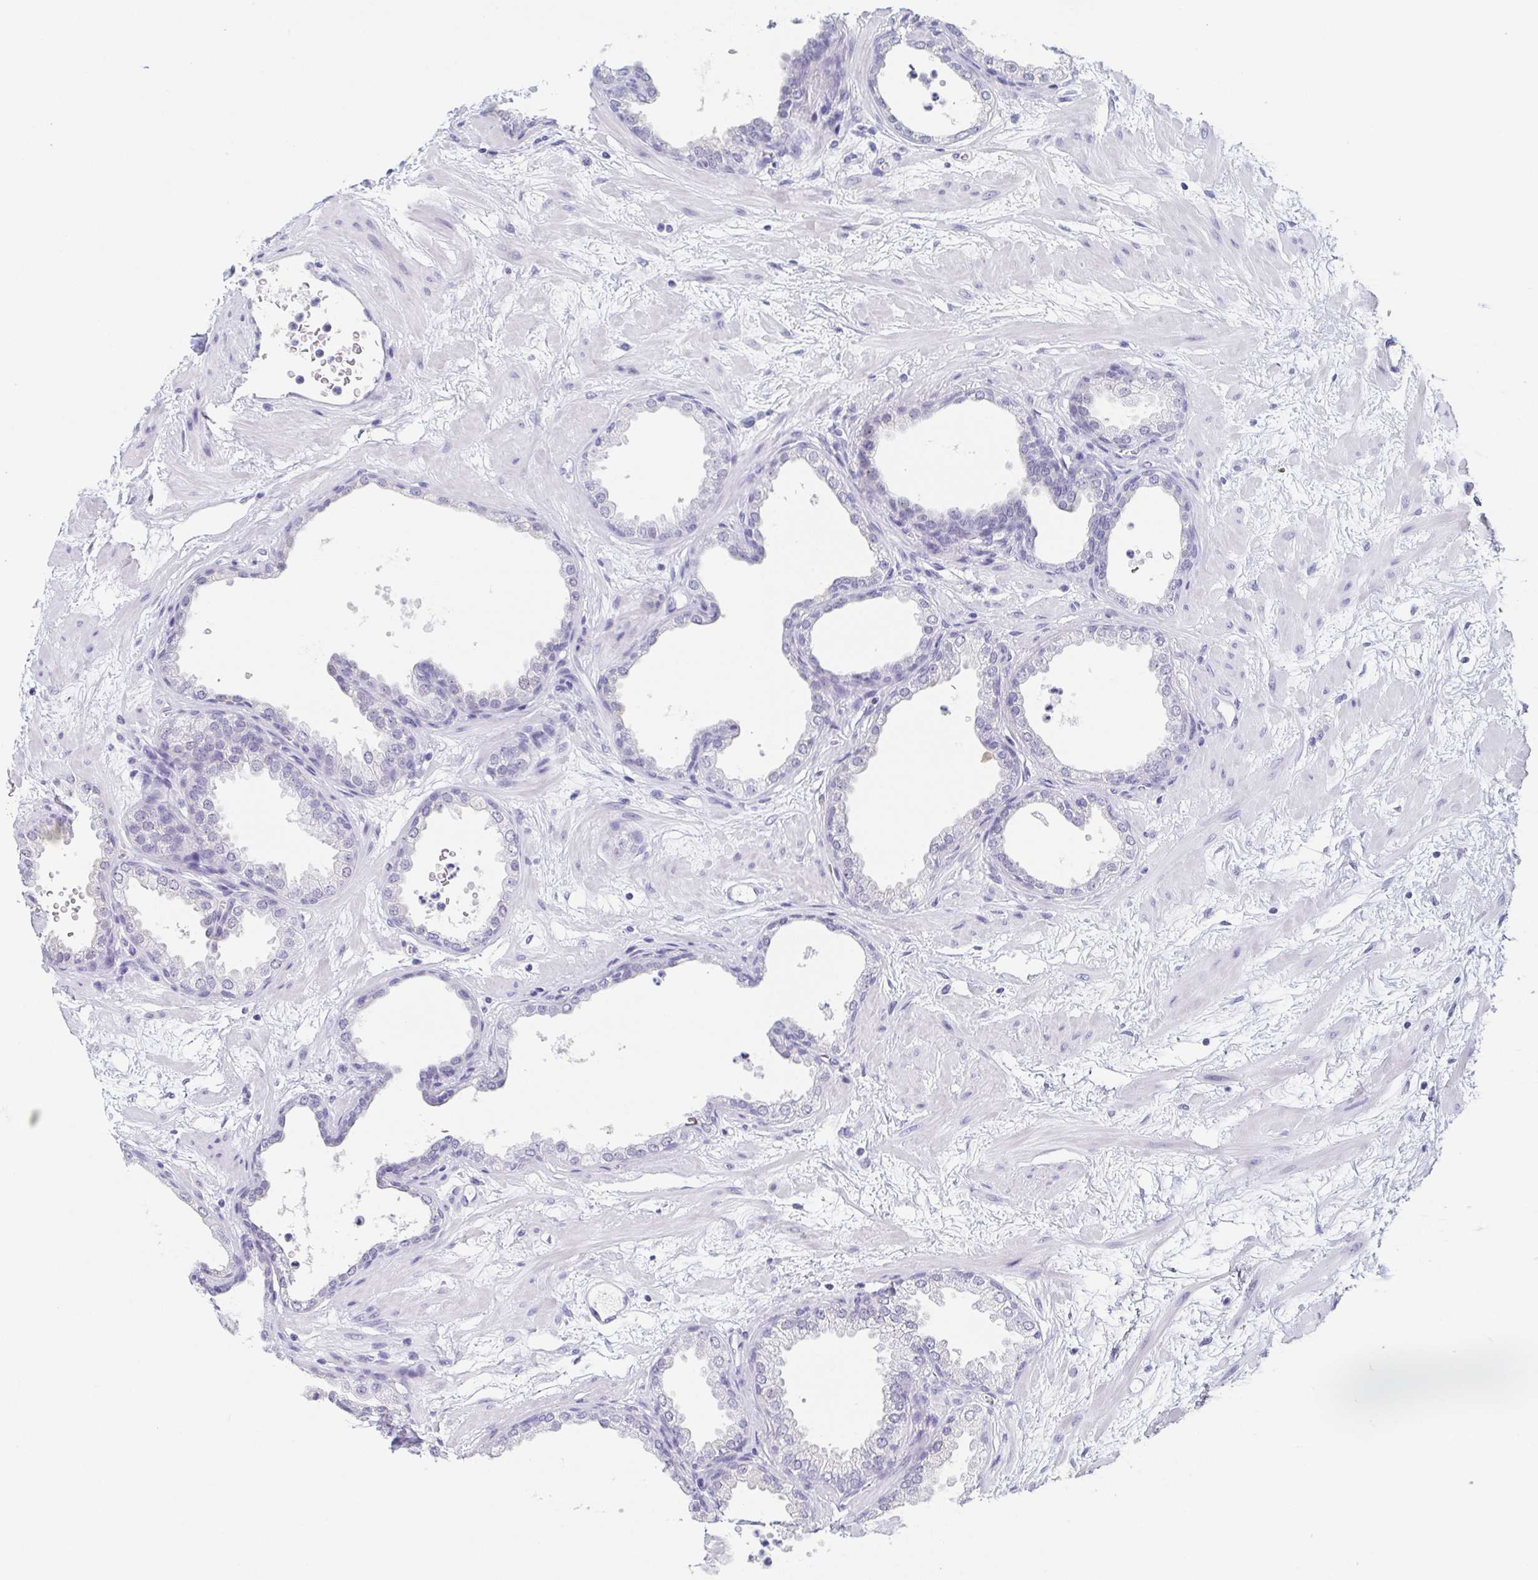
{"staining": {"intensity": "negative", "quantity": "none", "location": "none"}, "tissue": "prostate", "cell_type": "Glandular cells", "image_type": "normal", "snomed": [{"axis": "morphology", "description": "Normal tissue, NOS"}, {"axis": "topography", "description": "Prostate"}], "caption": "IHC of normal prostate exhibits no positivity in glandular cells.", "gene": "REG4", "patient": {"sex": "male", "age": 37}}